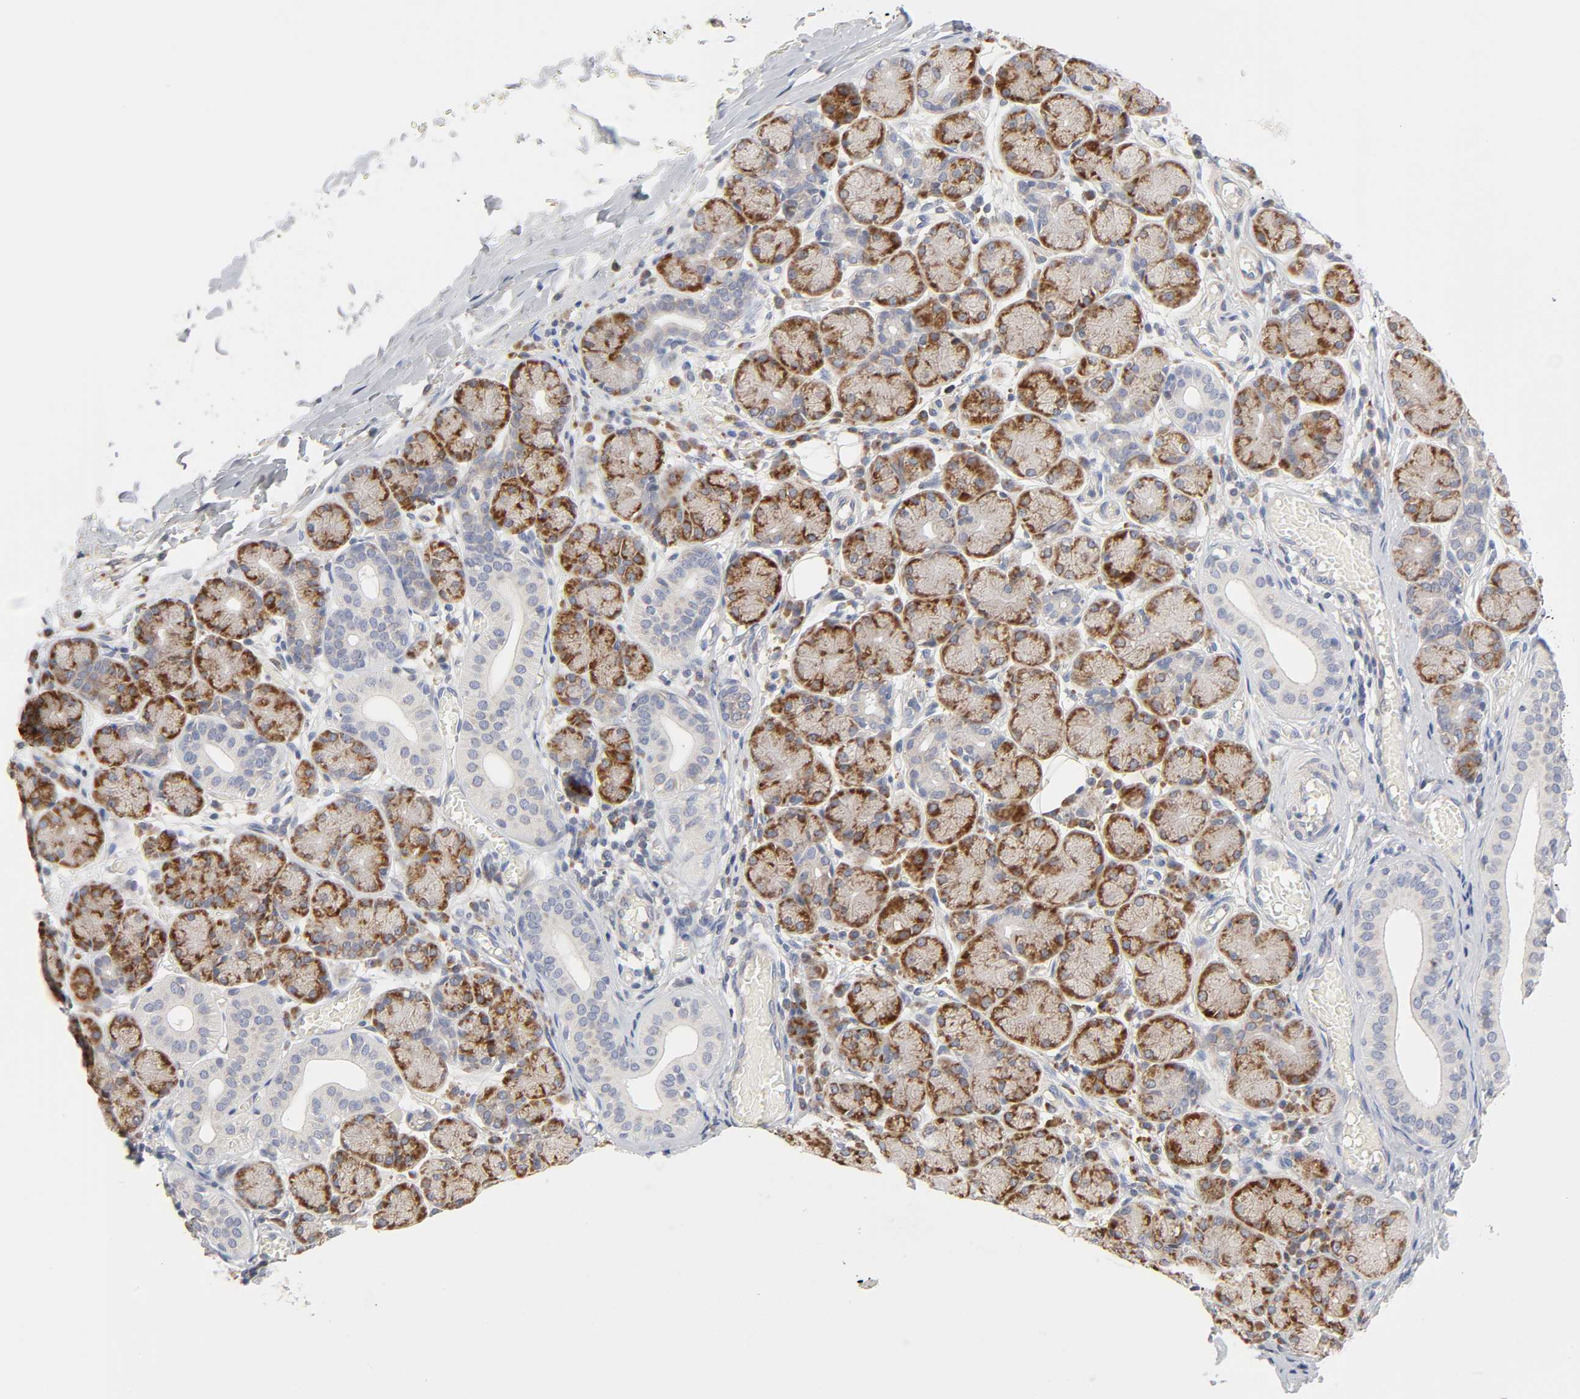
{"staining": {"intensity": "moderate", "quantity": ">75%", "location": "cytoplasmic/membranous"}, "tissue": "salivary gland", "cell_type": "Glandular cells", "image_type": "normal", "snomed": [{"axis": "morphology", "description": "Normal tissue, NOS"}, {"axis": "topography", "description": "Salivary gland"}], "caption": "Immunohistochemical staining of unremarkable salivary gland demonstrates >75% levels of moderate cytoplasmic/membranous protein positivity in about >75% of glandular cells. (brown staining indicates protein expression, while blue staining denotes nuclei).", "gene": "IL4R", "patient": {"sex": "female", "age": 24}}